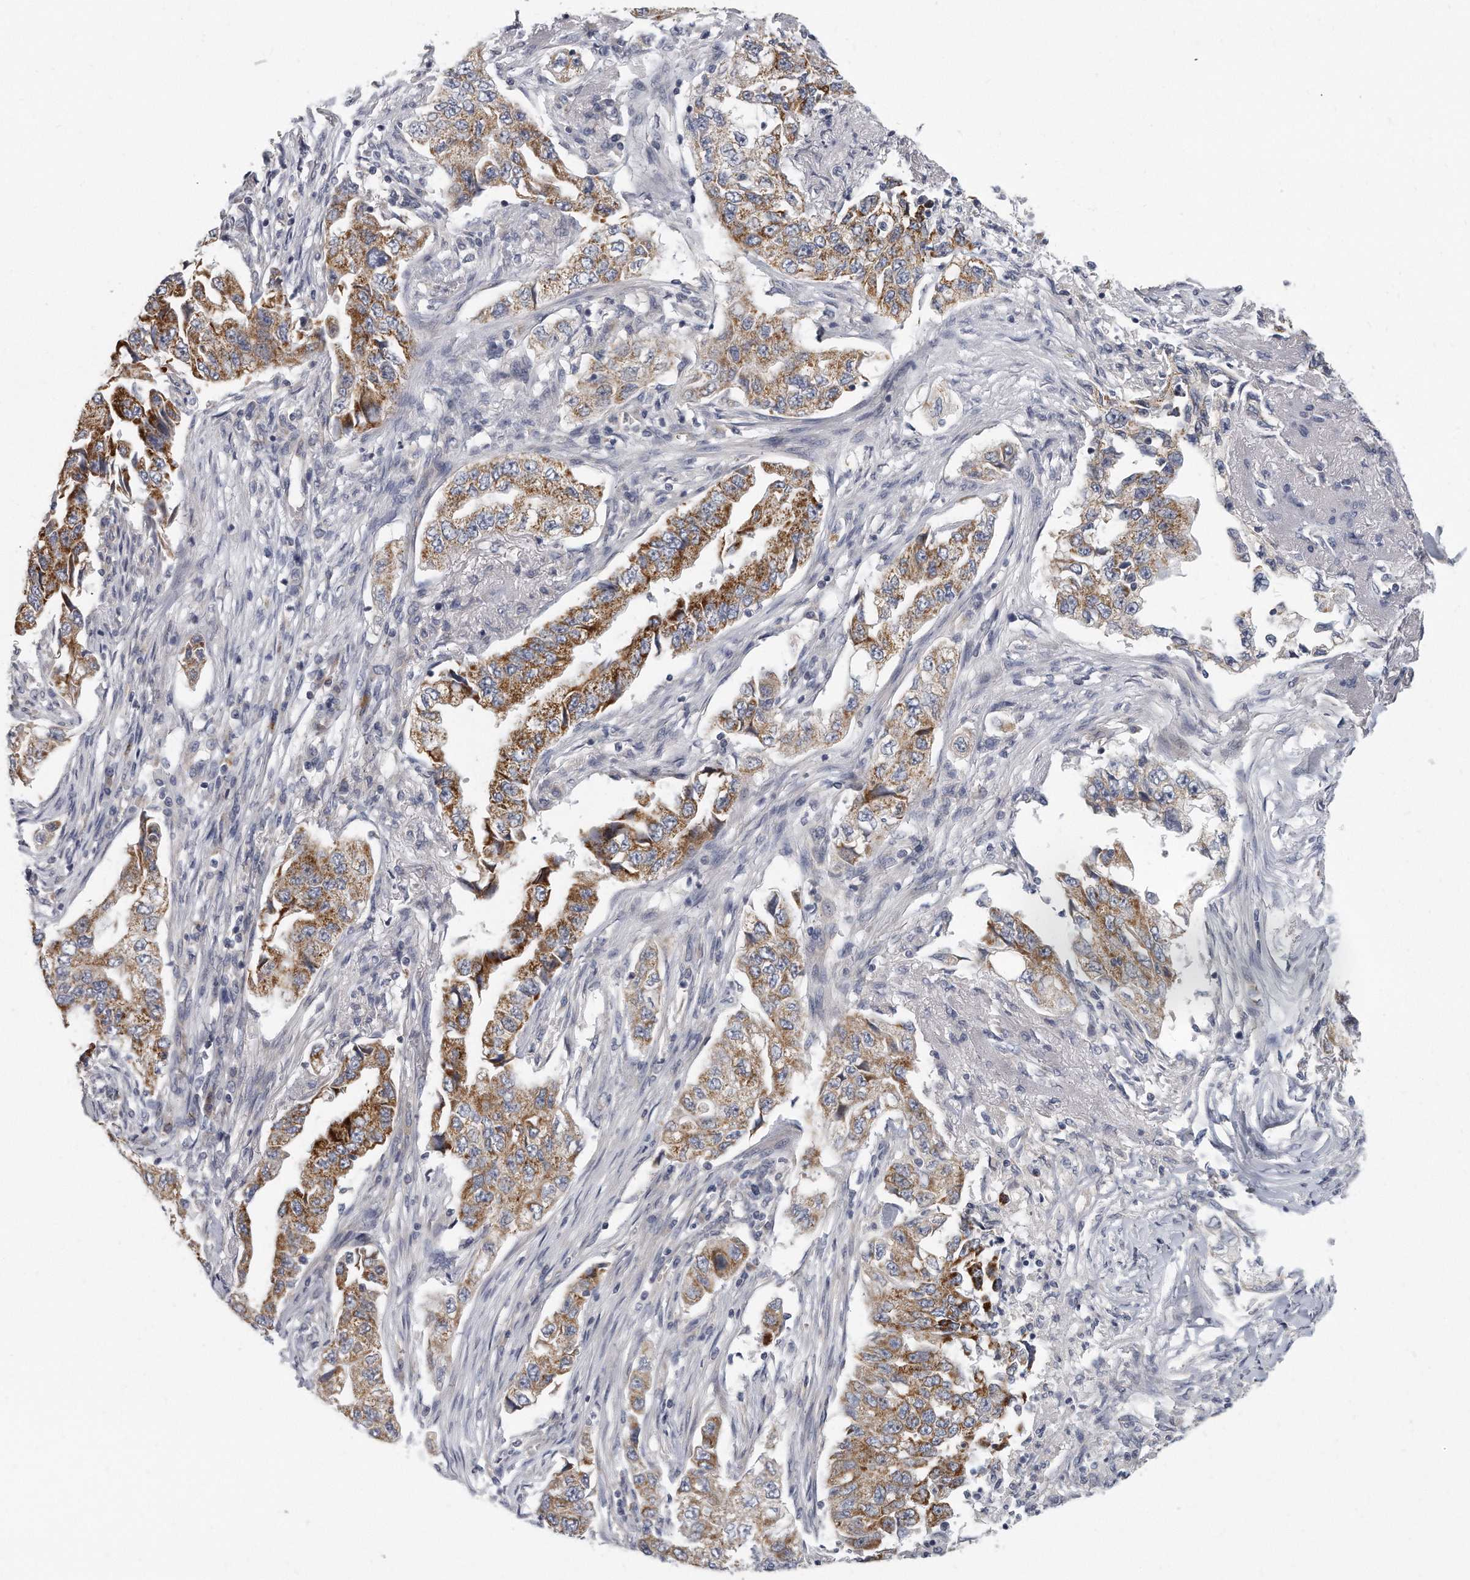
{"staining": {"intensity": "moderate", "quantity": ">75%", "location": "cytoplasmic/membranous"}, "tissue": "lung cancer", "cell_type": "Tumor cells", "image_type": "cancer", "snomed": [{"axis": "morphology", "description": "Adenocarcinoma, NOS"}, {"axis": "topography", "description": "Lung"}], "caption": "Lung cancer stained for a protein exhibits moderate cytoplasmic/membranous positivity in tumor cells. The protein is stained brown, and the nuclei are stained in blue (DAB IHC with brightfield microscopy, high magnification).", "gene": "PLEKHA6", "patient": {"sex": "female", "age": 51}}